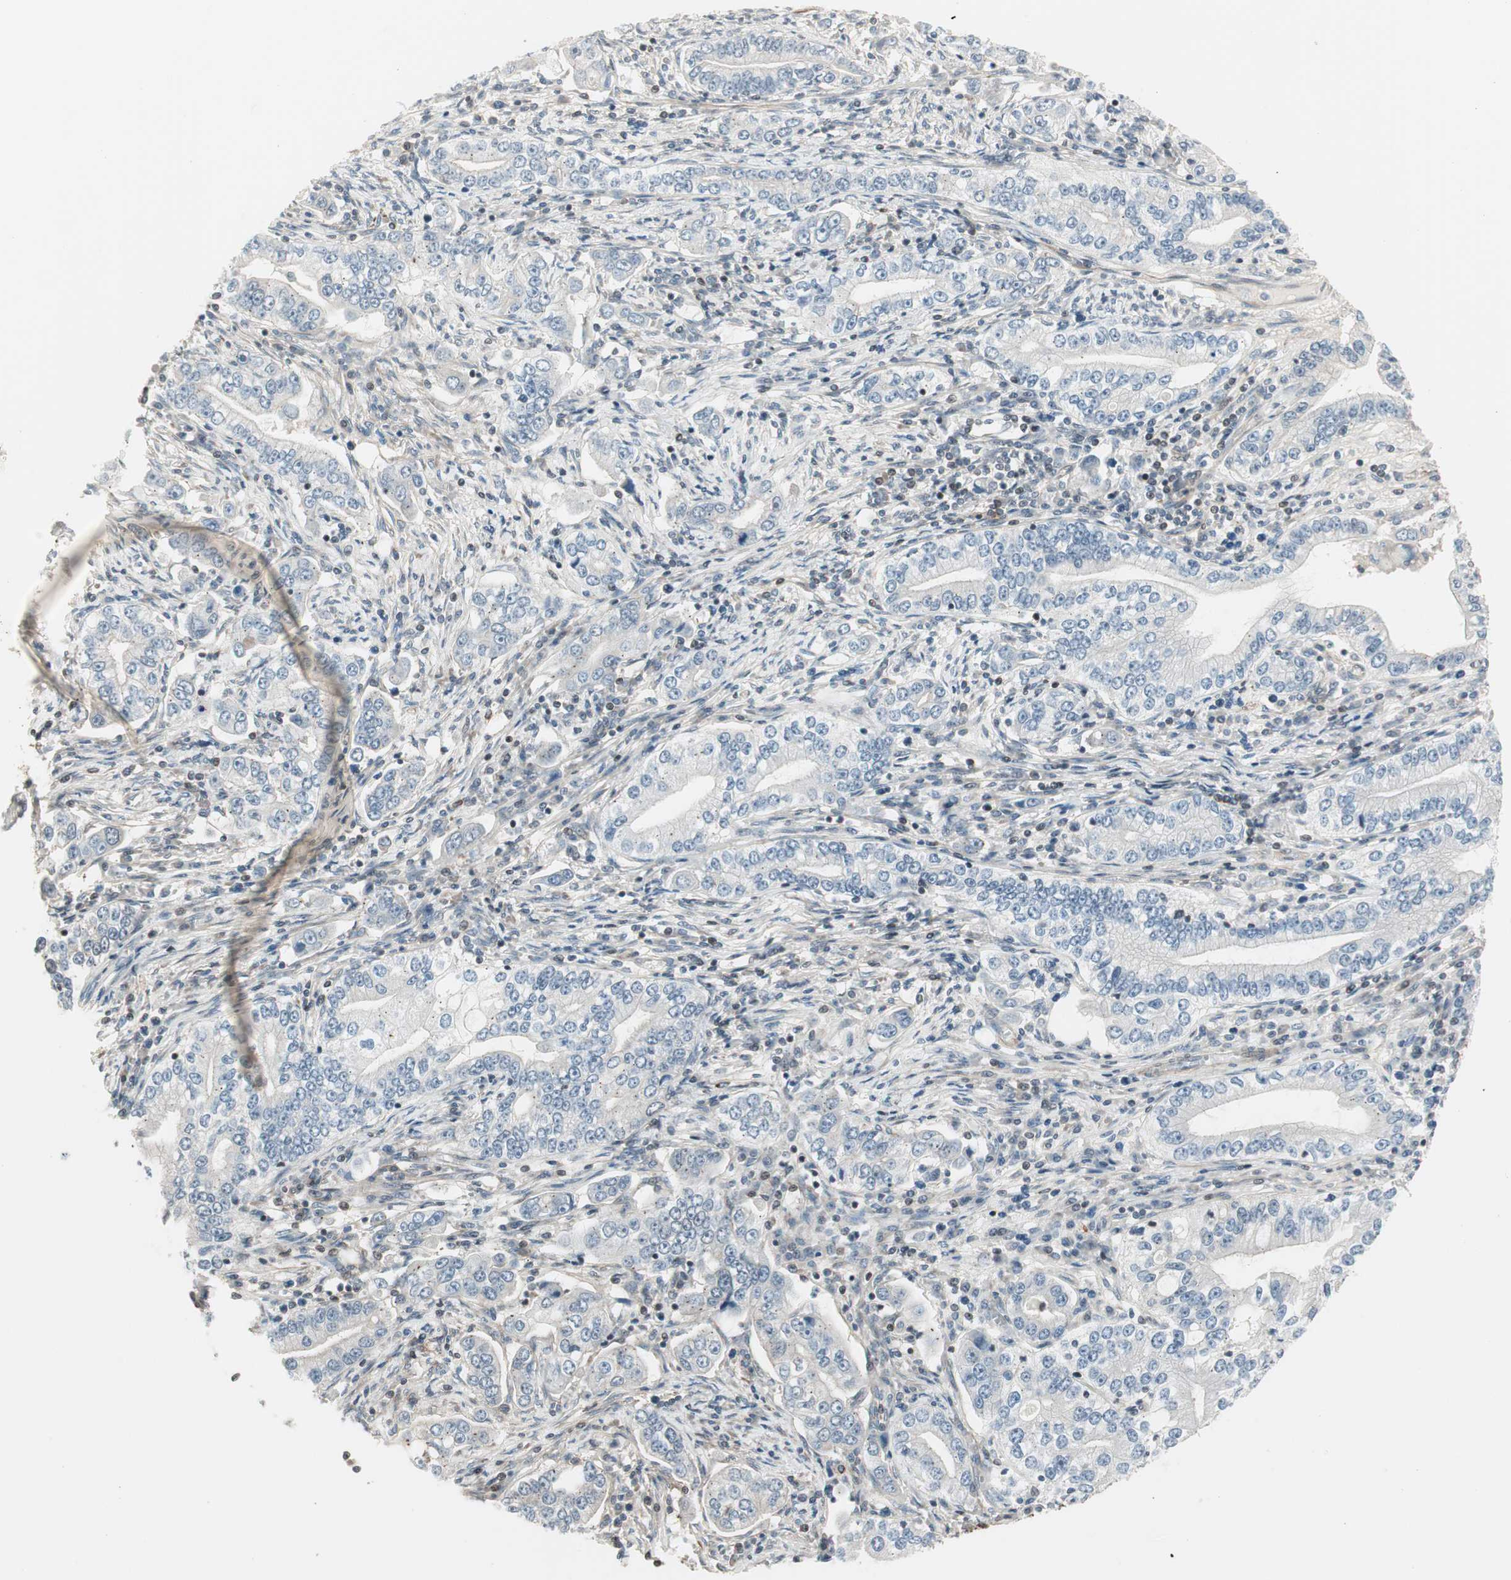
{"staining": {"intensity": "negative", "quantity": "none", "location": "none"}, "tissue": "stomach cancer", "cell_type": "Tumor cells", "image_type": "cancer", "snomed": [{"axis": "morphology", "description": "Adenocarcinoma, NOS"}, {"axis": "topography", "description": "Stomach, lower"}], "caption": "Histopathology image shows no protein expression in tumor cells of stomach cancer (adenocarcinoma) tissue.", "gene": "MAD2L2", "patient": {"sex": "female", "age": 72}}